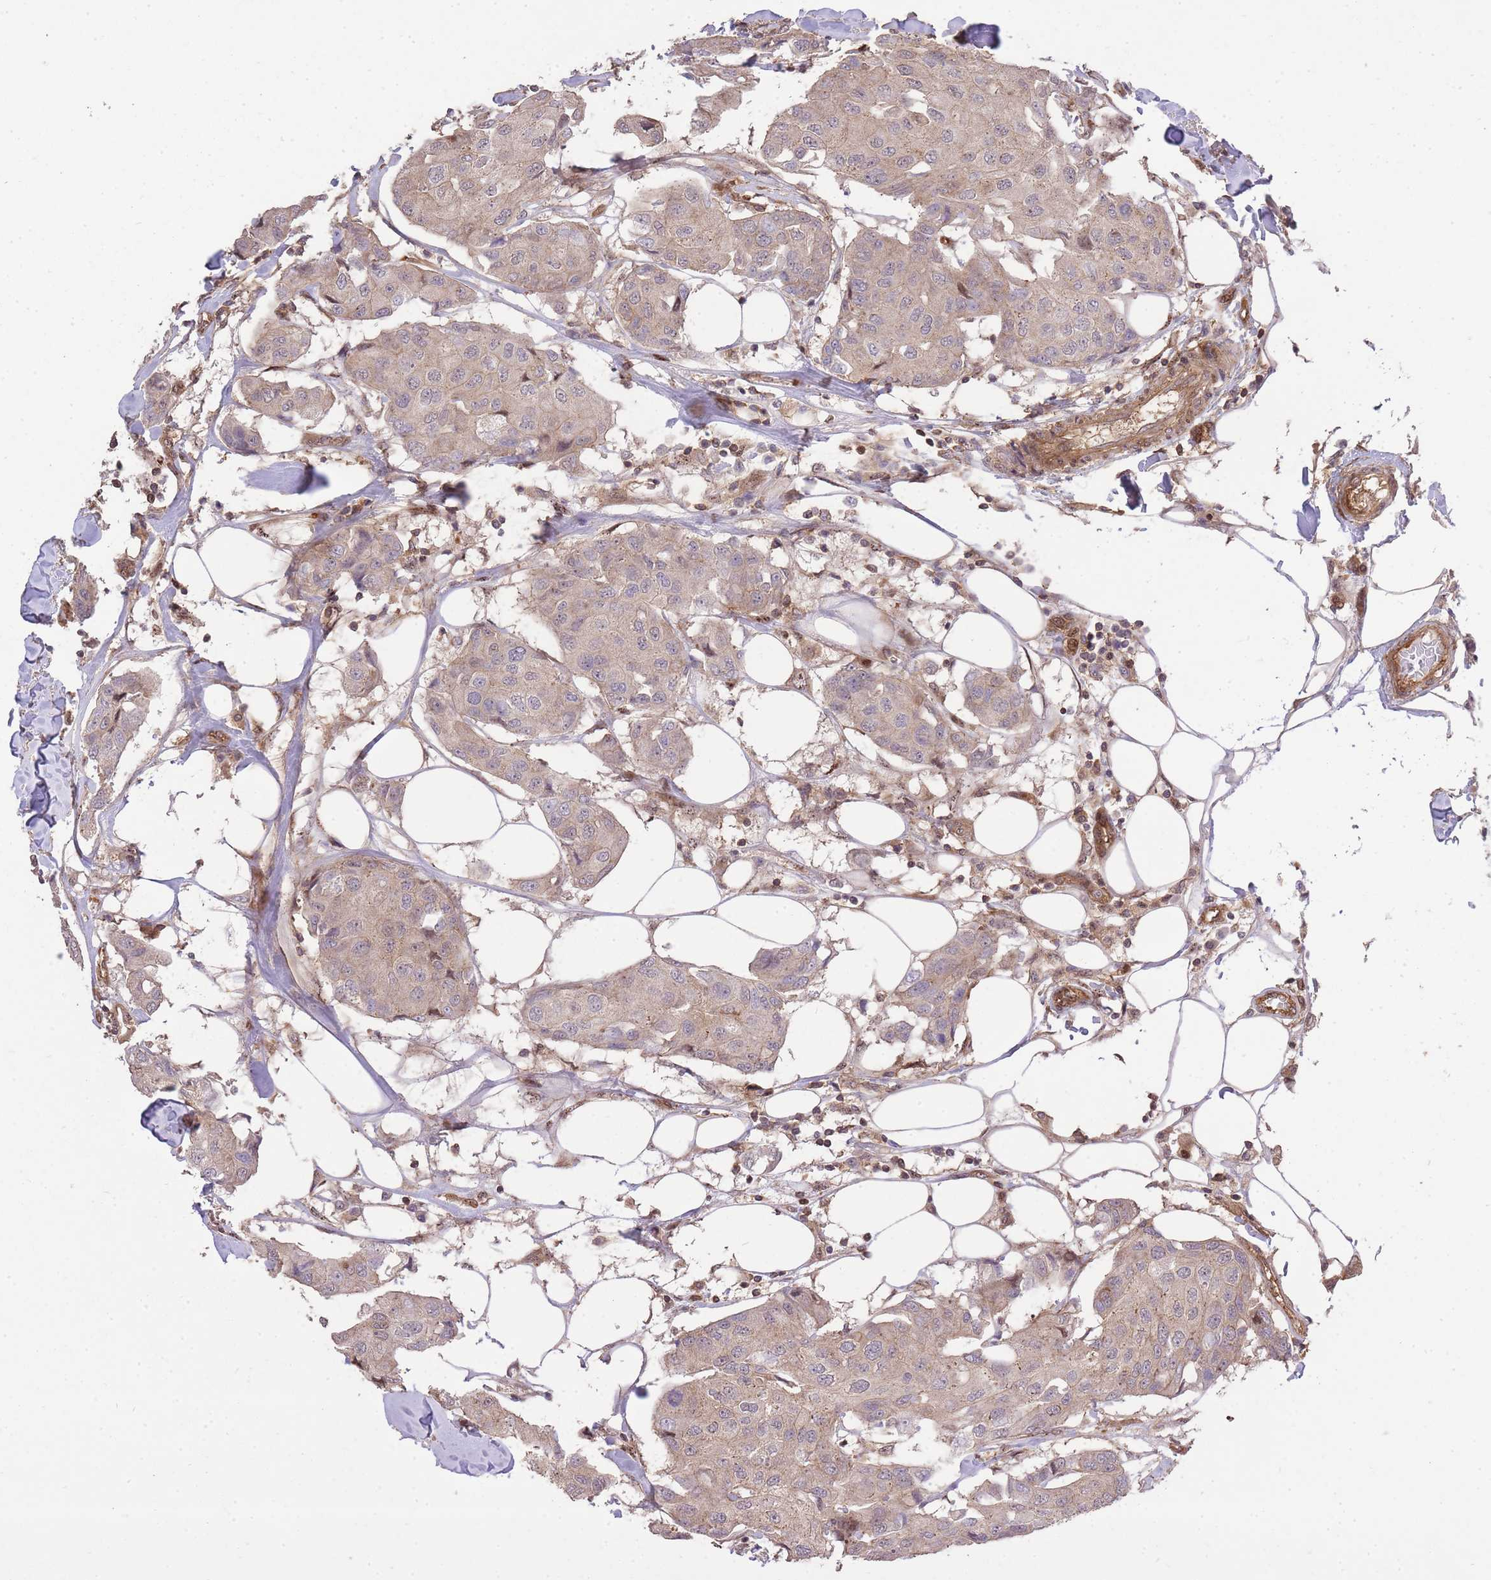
{"staining": {"intensity": "weak", "quantity": "<25%", "location": "cytoplasmic/membranous"}, "tissue": "breast cancer", "cell_type": "Tumor cells", "image_type": "cancer", "snomed": [{"axis": "morphology", "description": "Duct carcinoma"}, {"axis": "topography", "description": "Breast"}], "caption": "Tumor cells are negative for protein expression in human breast invasive ductal carcinoma.", "gene": "PLD1", "patient": {"sex": "female", "age": 80}}